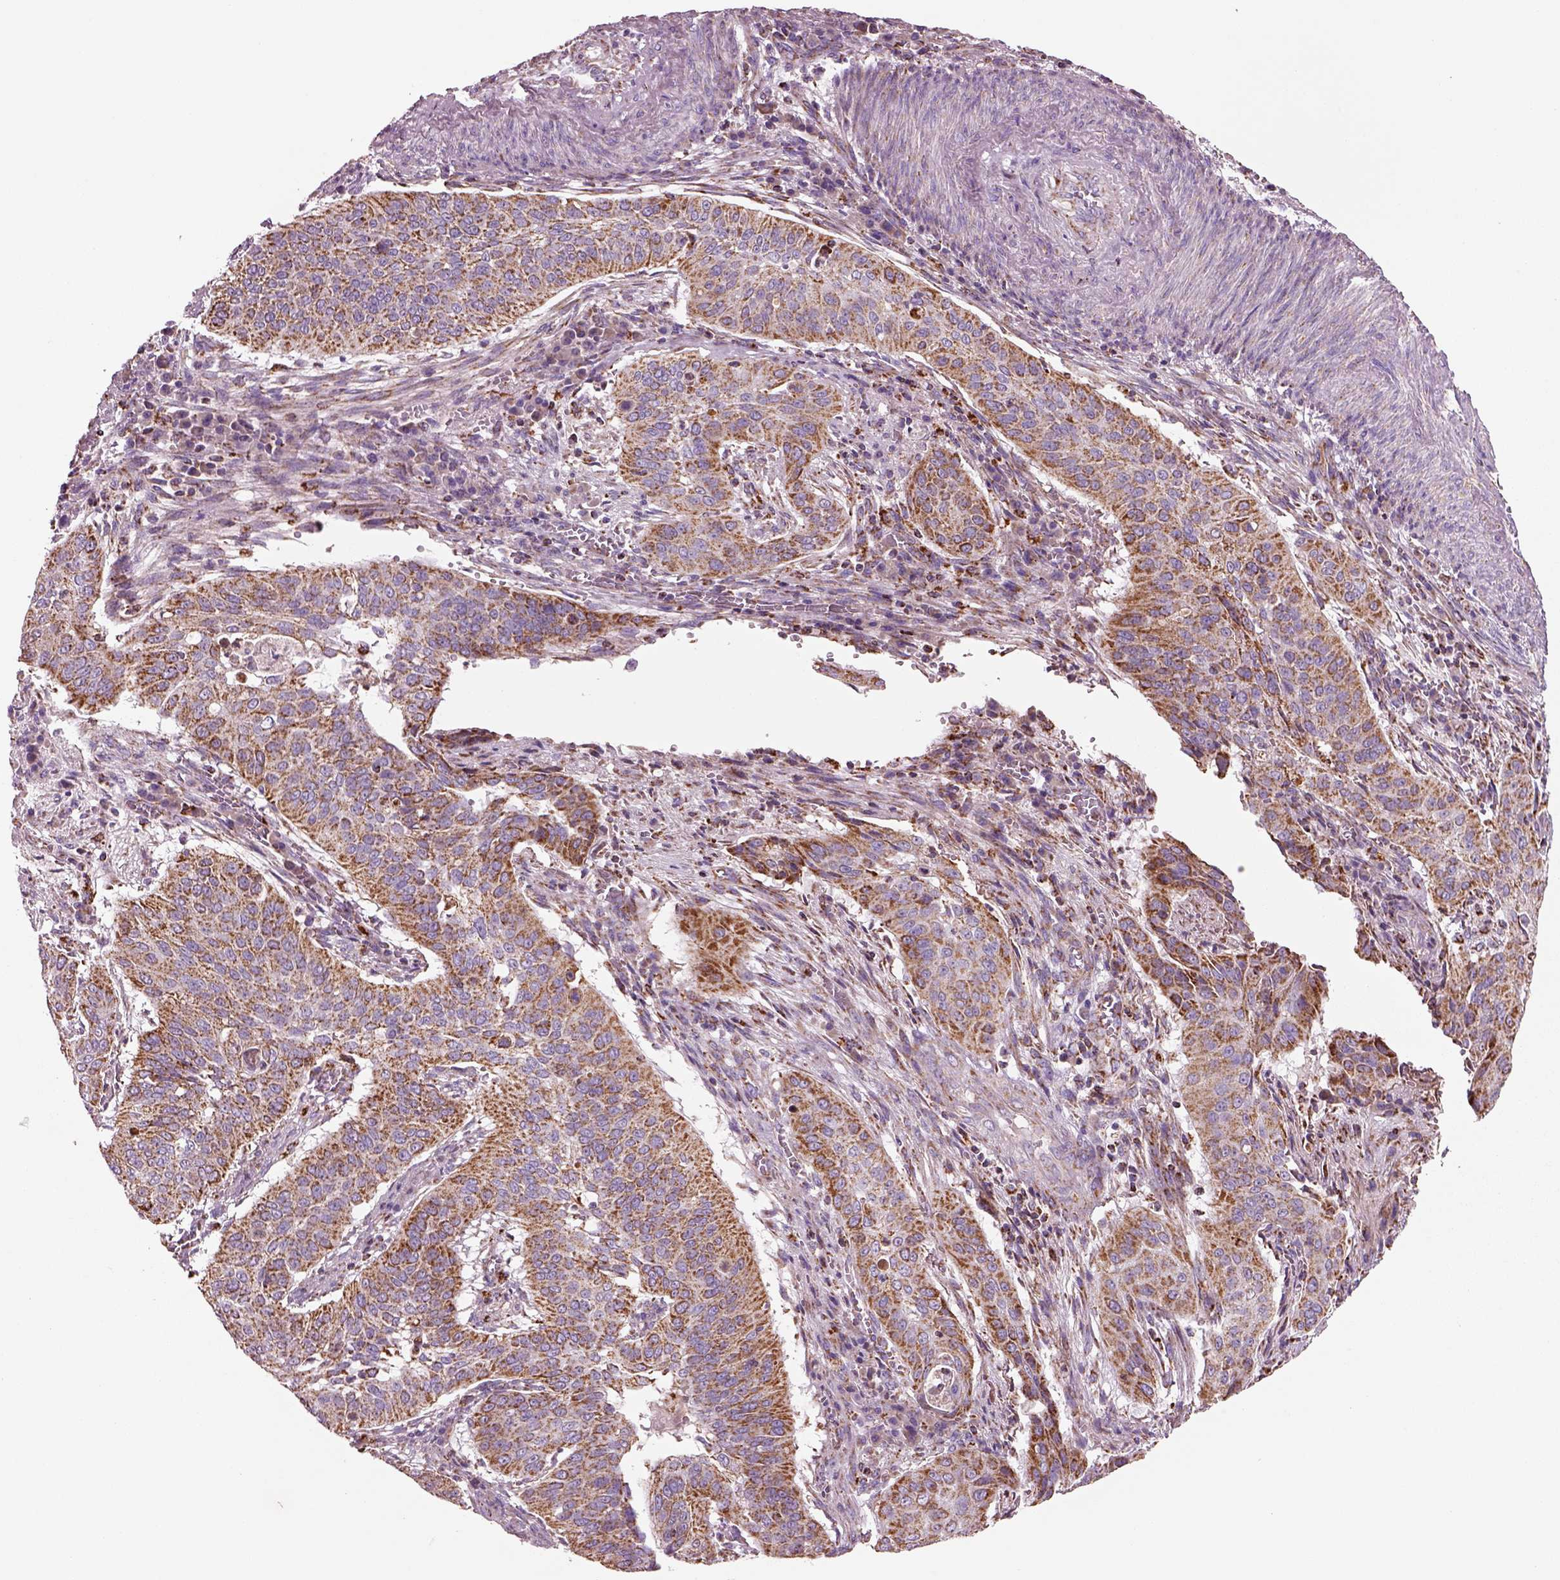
{"staining": {"intensity": "moderate", "quantity": ">75%", "location": "cytoplasmic/membranous"}, "tissue": "cervical cancer", "cell_type": "Tumor cells", "image_type": "cancer", "snomed": [{"axis": "morphology", "description": "Squamous cell carcinoma, NOS"}, {"axis": "topography", "description": "Cervix"}], "caption": "Squamous cell carcinoma (cervical) stained with immunohistochemistry exhibits moderate cytoplasmic/membranous staining in approximately >75% of tumor cells.", "gene": "SLC25A24", "patient": {"sex": "female", "age": 39}}